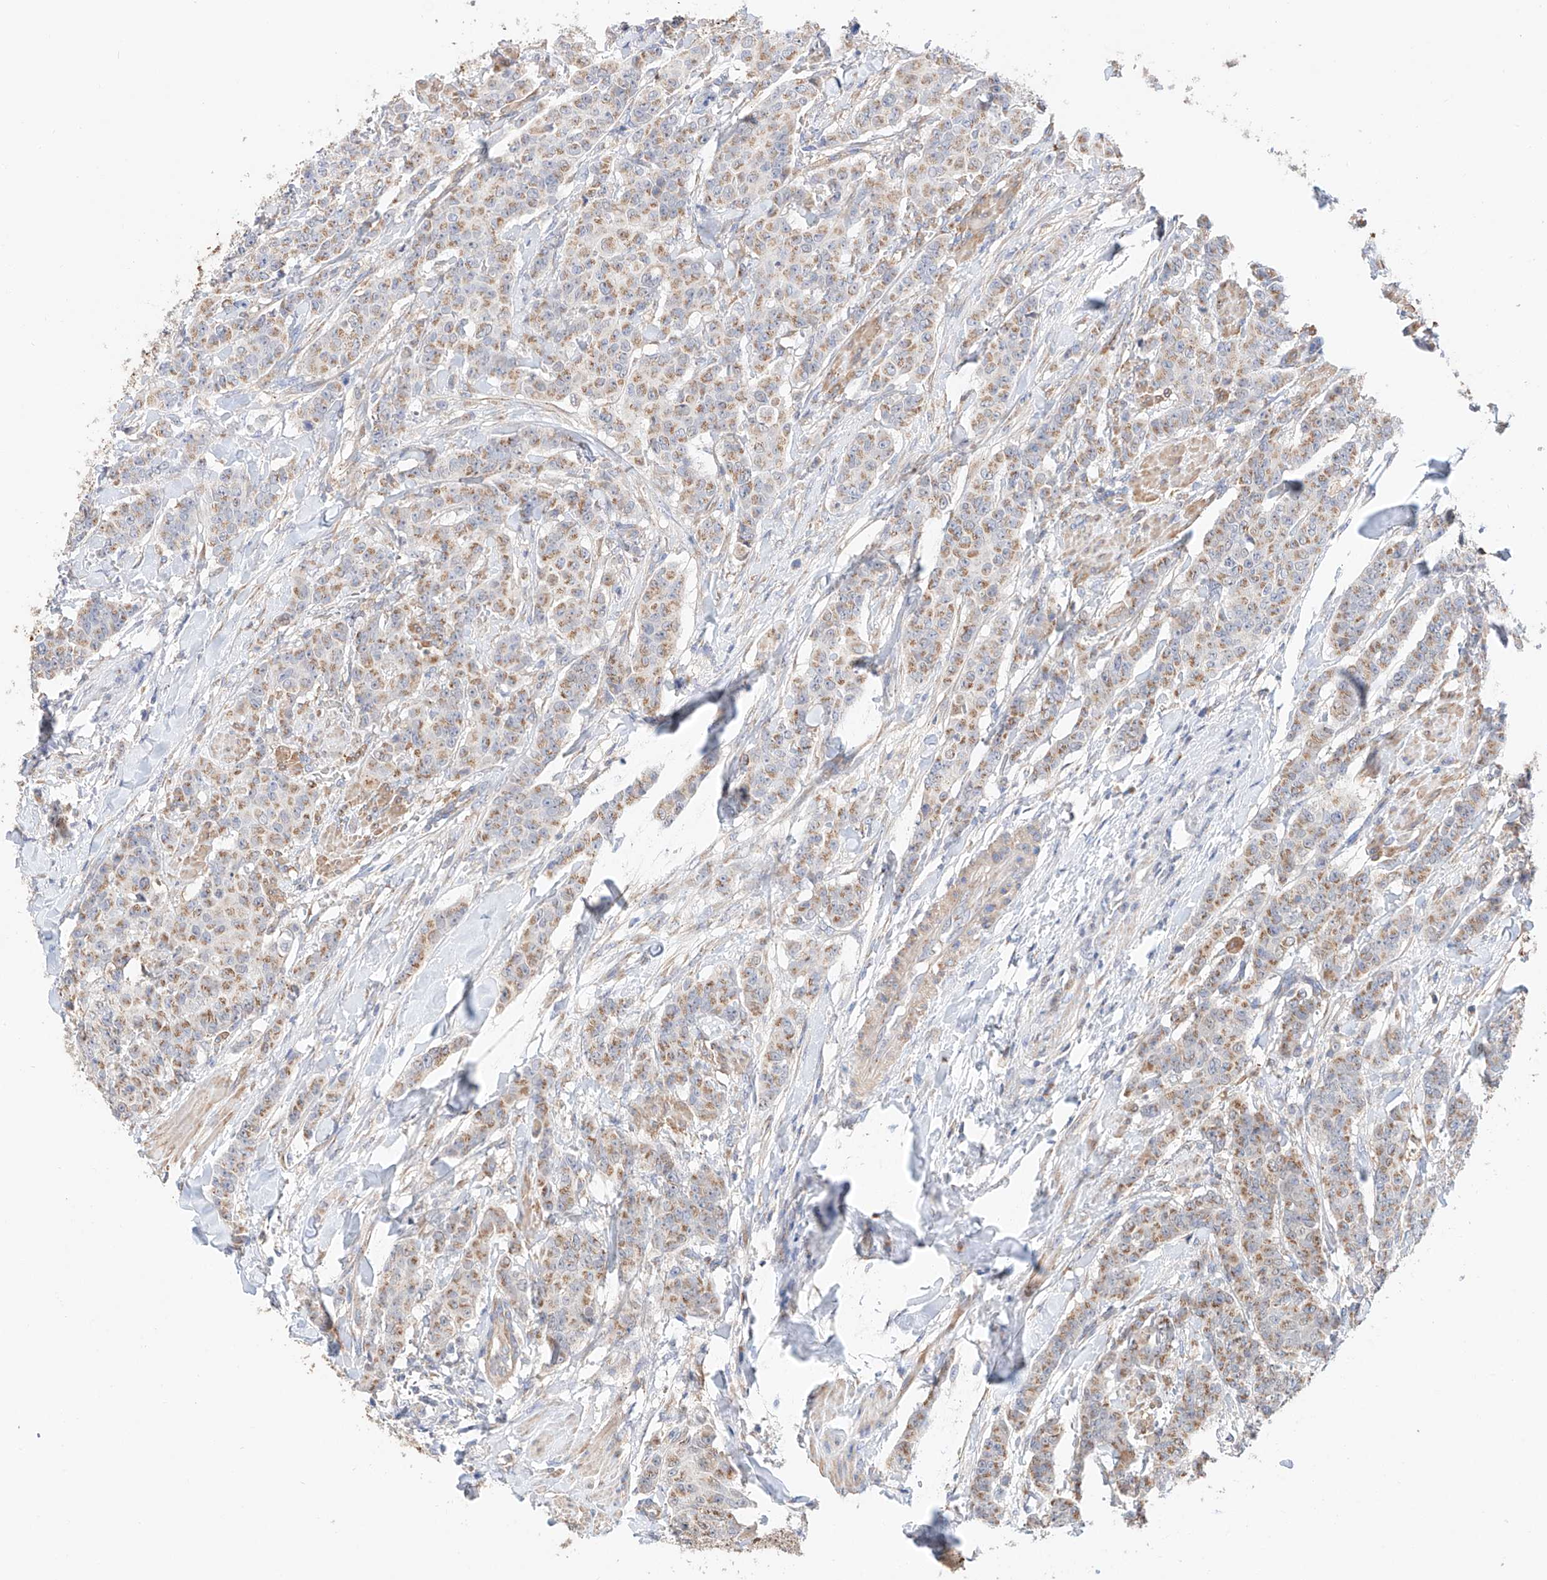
{"staining": {"intensity": "moderate", "quantity": ">75%", "location": "cytoplasmic/membranous"}, "tissue": "breast cancer", "cell_type": "Tumor cells", "image_type": "cancer", "snomed": [{"axis": "morphology", "description": "Duct carcinoma"}, {"axis": "topography", "description": "Breast"}], "caption": "Immunohistochemical staining of human breast cancer (invasive ductal carcinoma) shows moderate cytoplasmic/membranous protein positivity in about >75% of tumor cells. (DAB (3,3'-diaminobenzidine) IHC, brown staining for protein, blue staining for nuclei).", "gene": "MOSPD1", "patient": {"sex": "female", "age": 40}}